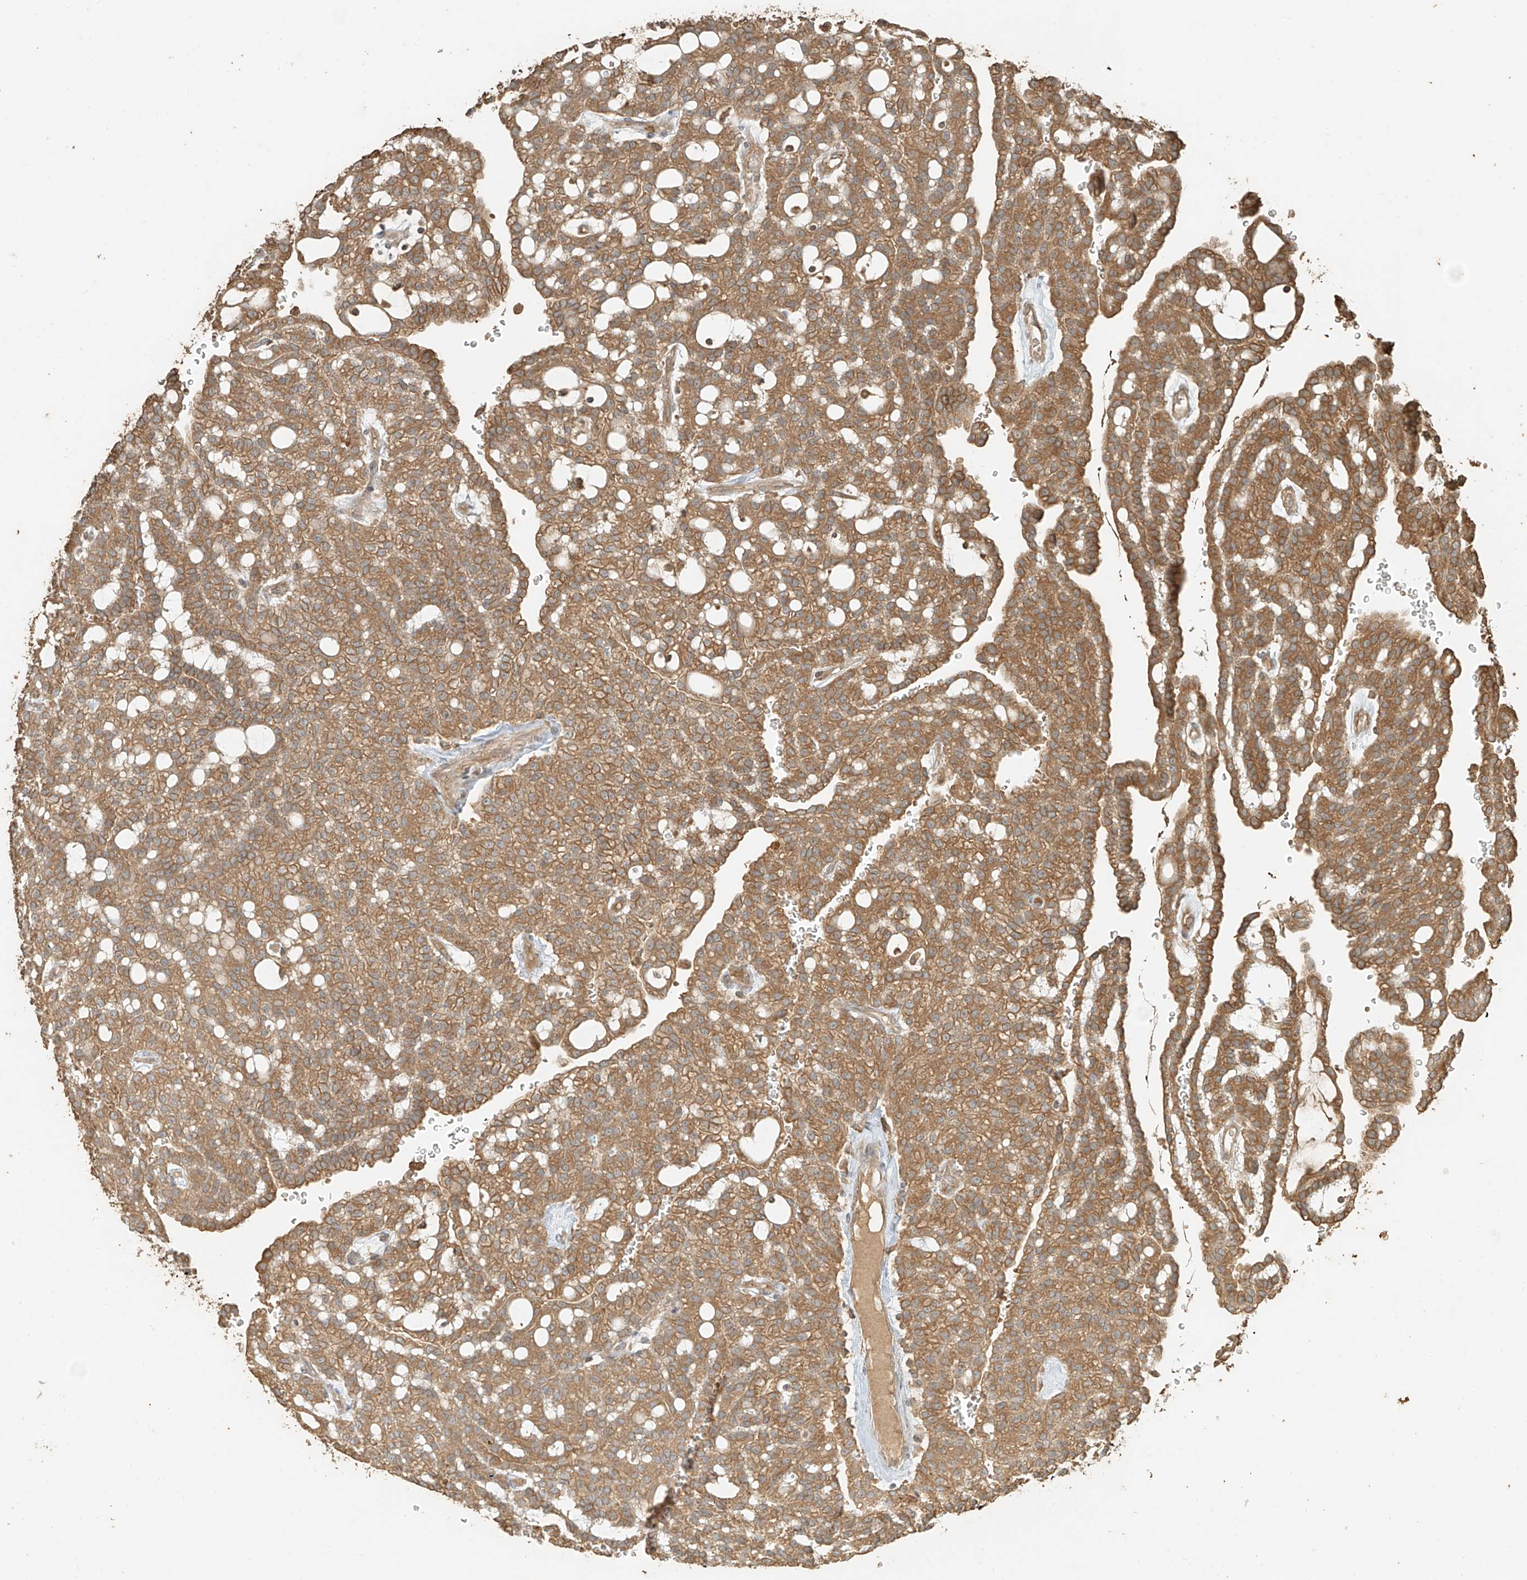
{"staining": {"intensity": "moderate", "quantity": ">75%", "location": "cytoplasmic/membranous"}, "tissue": "renal cancer", "cell_type": "Tumor cells", "image_type": "cancer", "snomed": [{"axis": "morphology", "description": "Adenocarcinoma, NOS"}, {"axis": "topography", "description": "Kidney"}], "caption": "IHC (DAB) staining of renal adenocarcinoma displays moderate cytoplasmic/membranous protein staining in about >75% of tumor cells.", "gene": "RFTN2", "patient": {"sex": "male", "age": 63}}